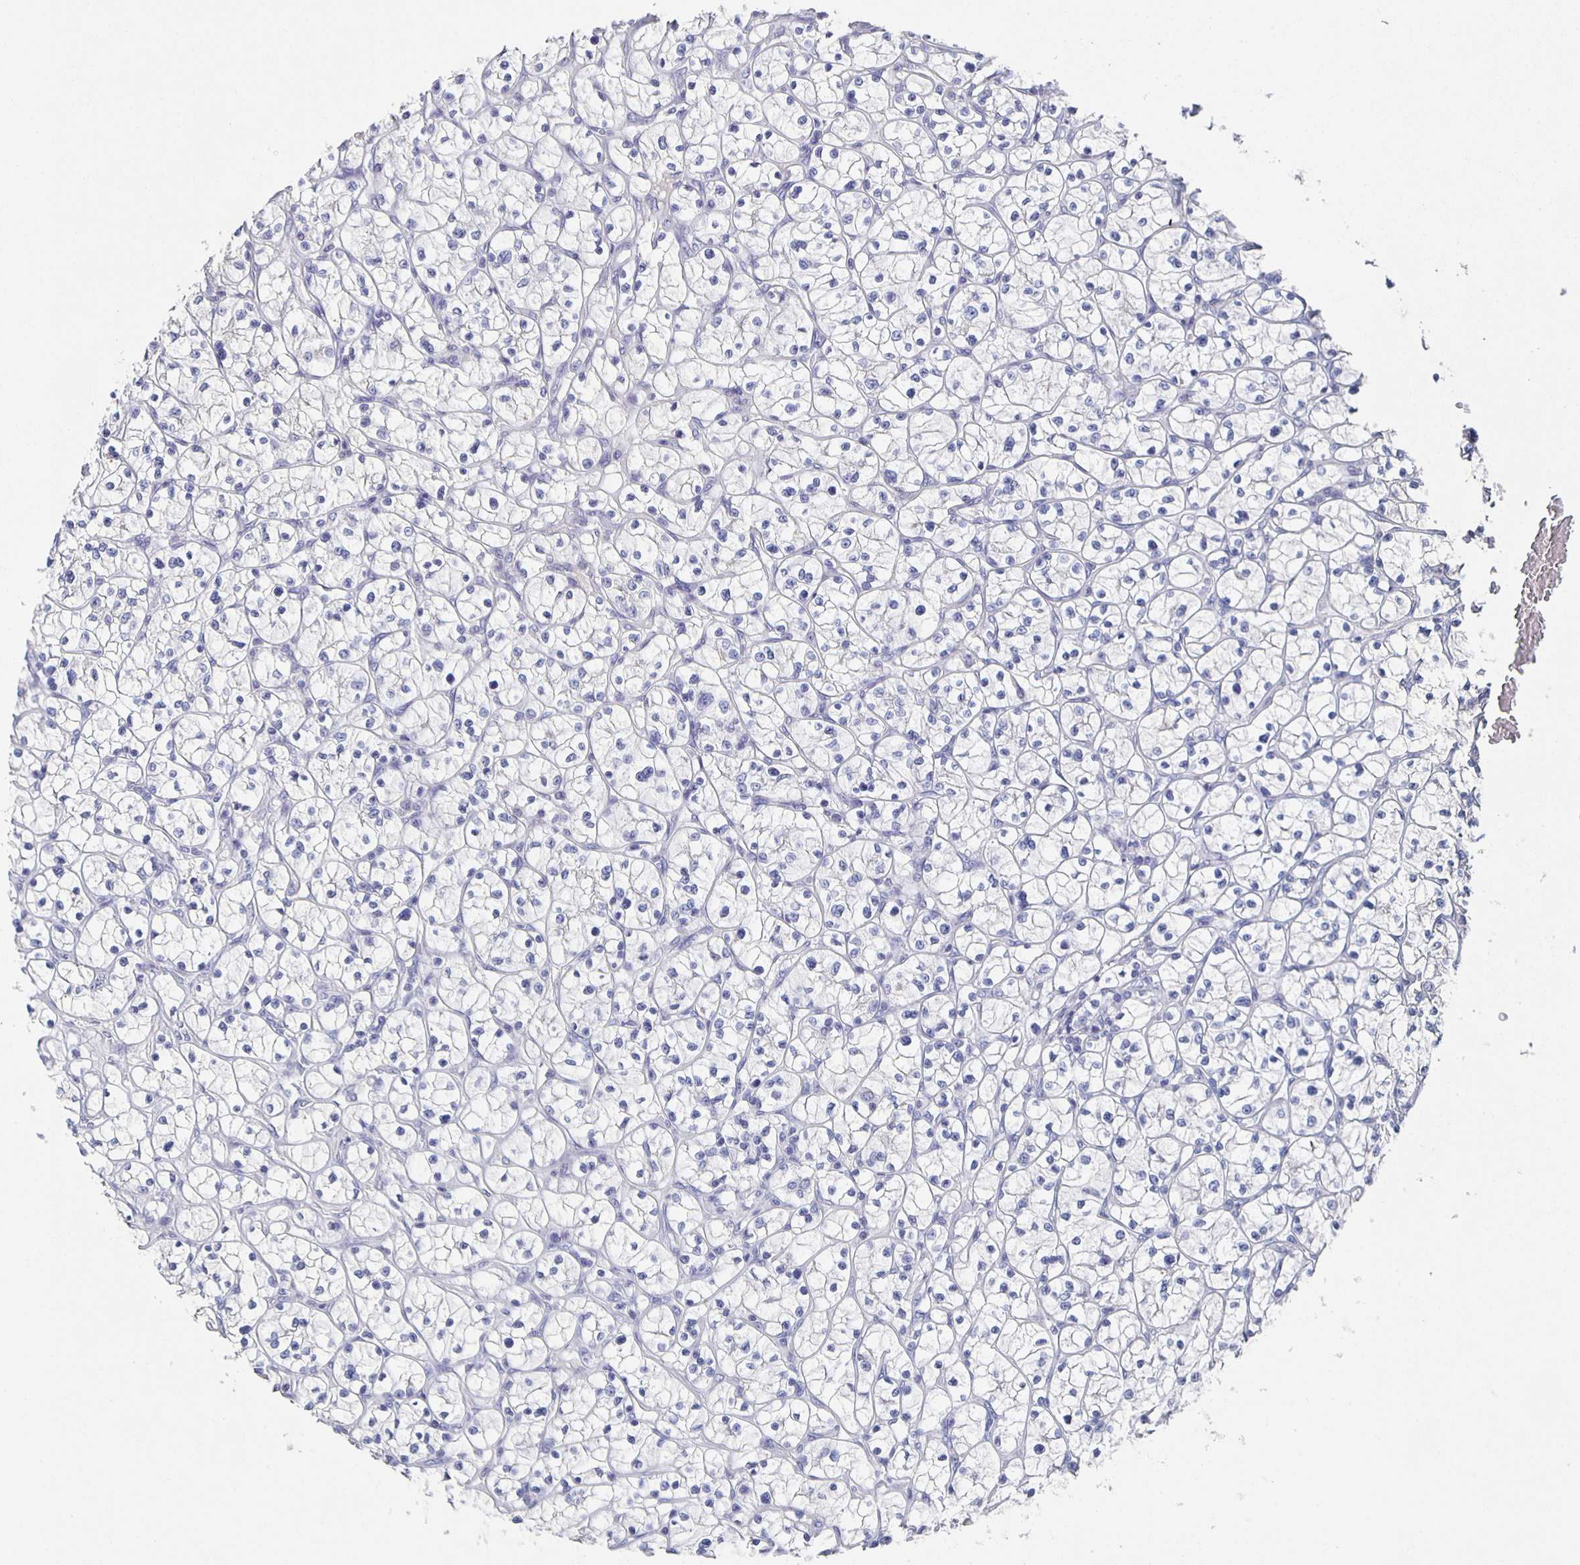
{"staining": {"intensity": "negative", "quantity": "none", "location": "none"}, "tissue": "renal cancer", "cell_type": "Tumor cells", "image_type": "cancer", "snomed": [{"axis": "morphology", "description": "Adenocarcinoma, NOS"}, {"axis": "topography", "description": "Kidney"}], "caption": "Immunohistochemistry (IHC) micrograph of neoplastic tissue: adenocarcinoma (renal) stained with DAB (3,3'-diaminobenzidine) exhibits no significant protein positivity in tumor cells.", "gene": "CACNA2D2", "patient": {"sex": "female", "age": 64}}